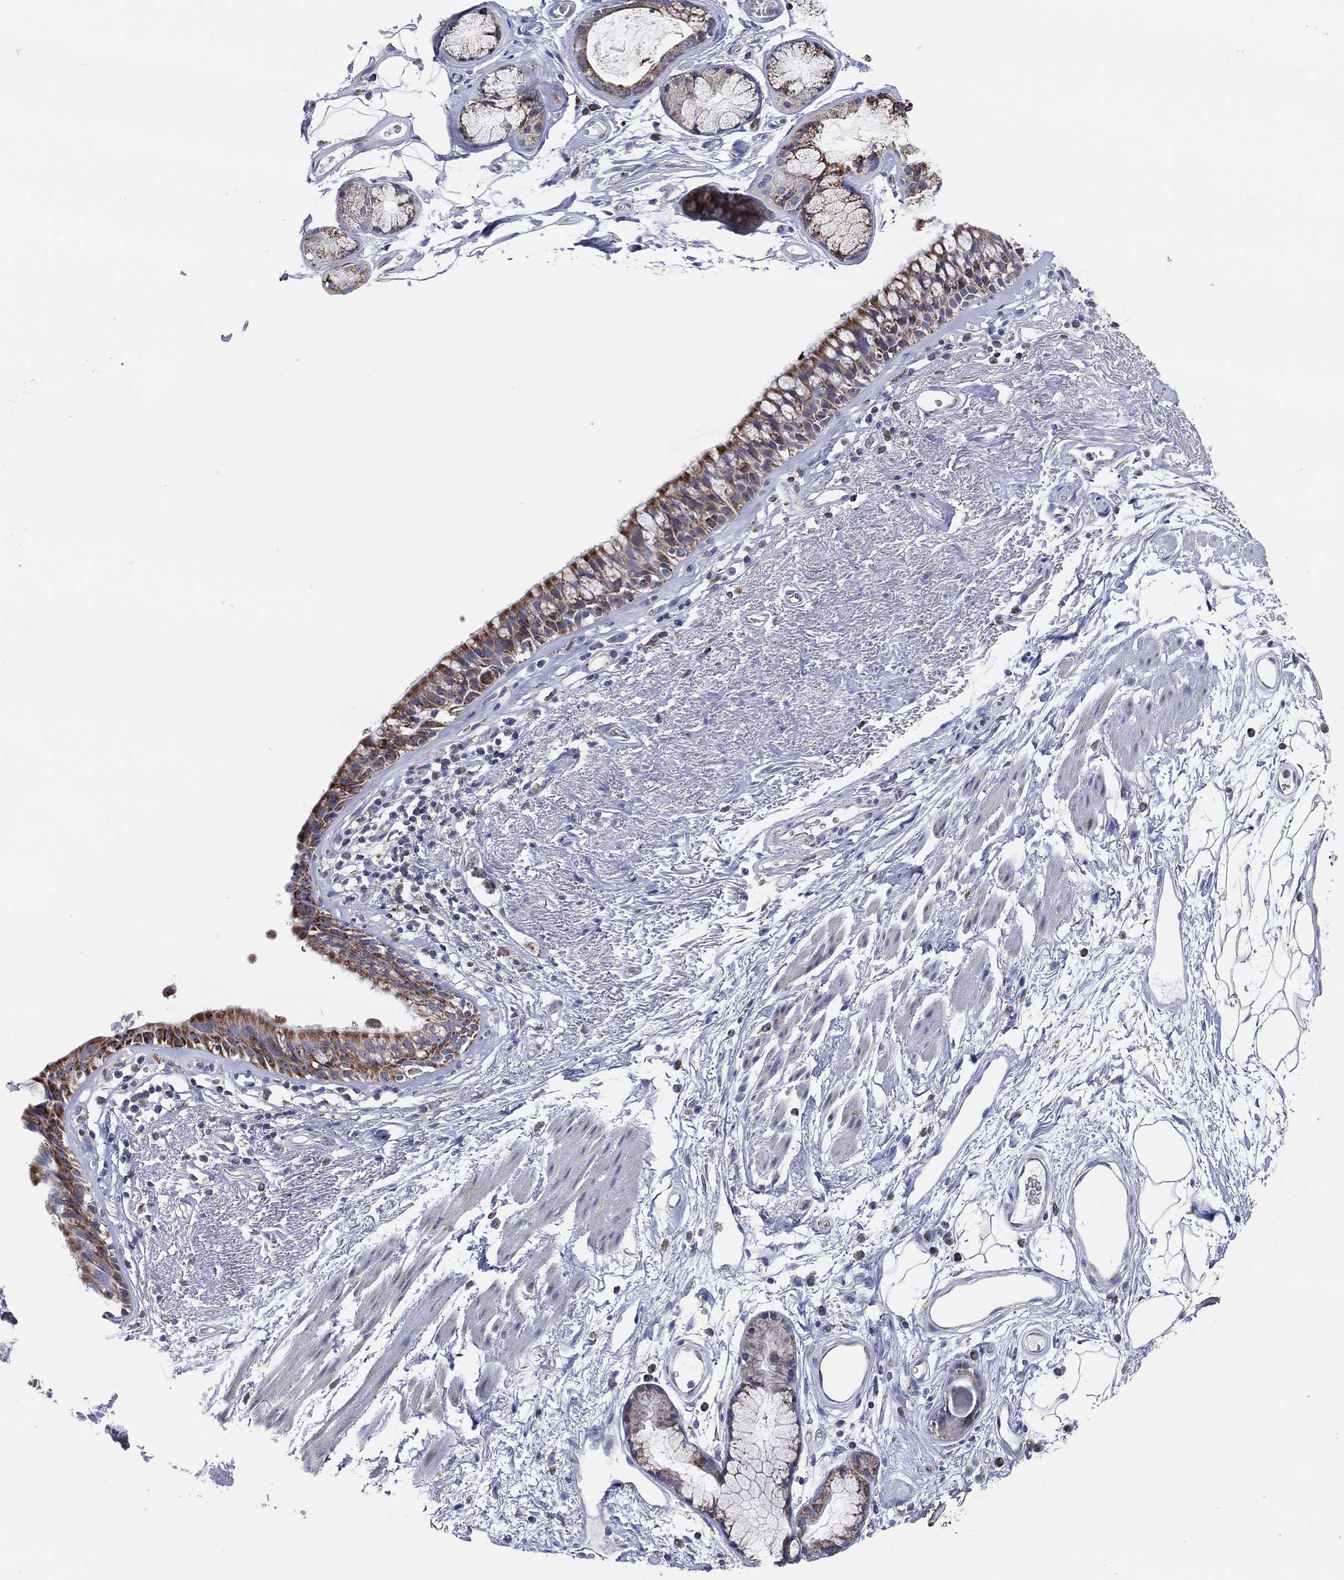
{"staining": {"intensity": "strong", "quantity": "<25%", "location": "cytoplasmic/membranous"}, "tissue": "bronchus", "cell_type": "Respiratory epithelial cells", "image_type": "normal", "snomed": [{"axis": "morphology", "description": "Normal tissue, NOS"}, {"axis": "topography", "description": "Bronchus"}], "caption": "Benign bronchus displays strong cytoplasmic/membranous positivity in approximately <25% of respiratory epithelial cells (DAB (3,3'-diaminobenzidine) = brown stain, brightfield microscopy at high magnification)..", "gene": "GCAT", "patient": {"sex": "male", "age": 82}}